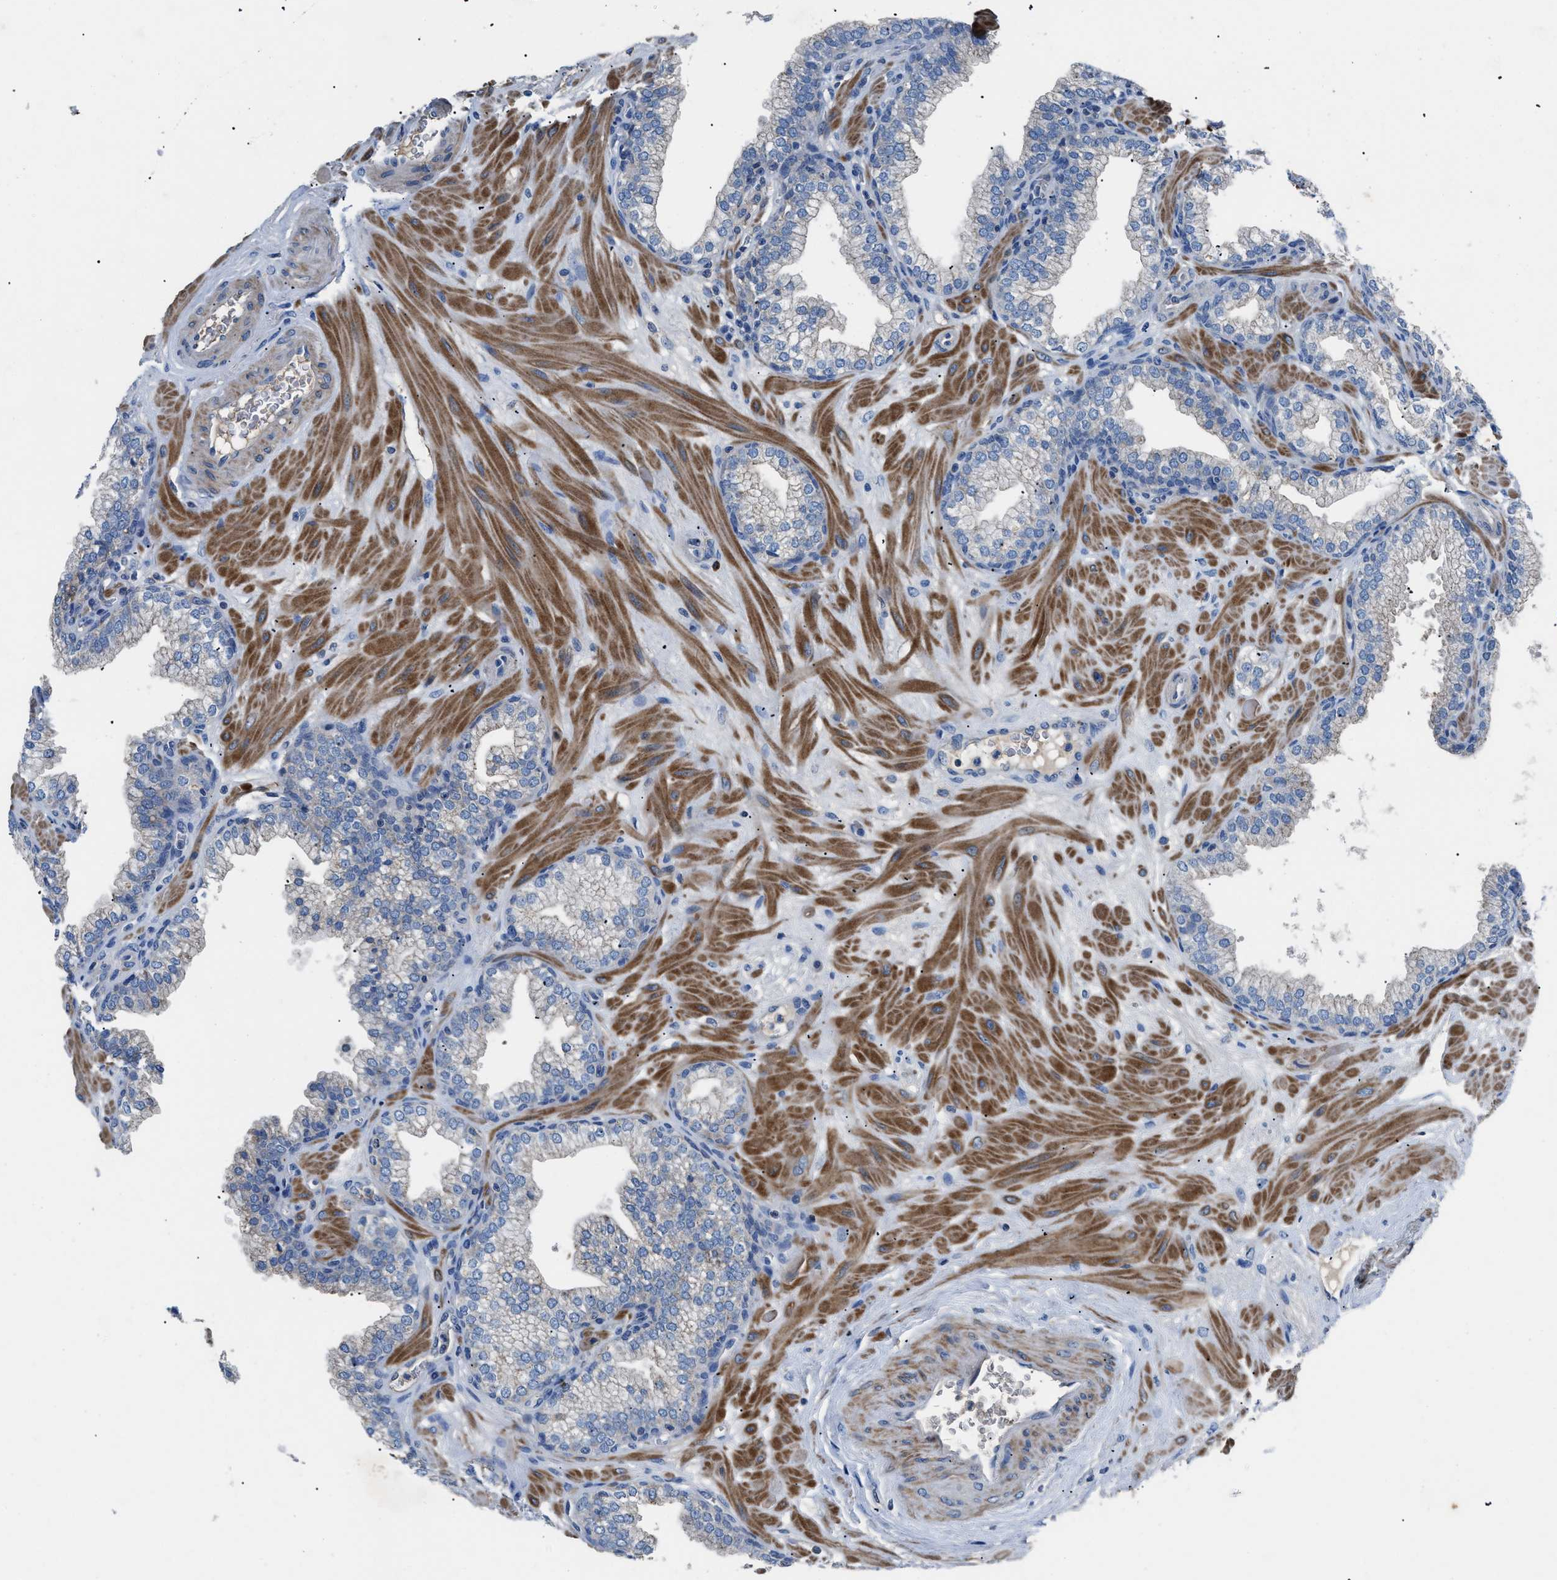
{"staining": {"intensity": "negative", "quantity": "none", "location": "none"}, "tissue": "prostate", "cell_type": "Glandular cells", "image_type": "normal", "snomed": [{"axis": "morphology", "description": "Normal tissue, NOS"}, {"axis": "morphology", "description": "Urothelial carcinoma, Low grade"}, {"axis": "topography", "description": "Urinary bladder"}, {"axis": "topography", "description": "Prostate"}], "caption": "This micrograph is of normal prostate stained with immunohistochemistry (IHC) to label a protein in brown with the nuclei are counter-stained blue. There is no expression in glandular cells. (Immunohistochemistry (ihc), brightfield microscopy, high magnification).", "gene": "SGCZ", "patient": {"sex": "male", "age": 60}}